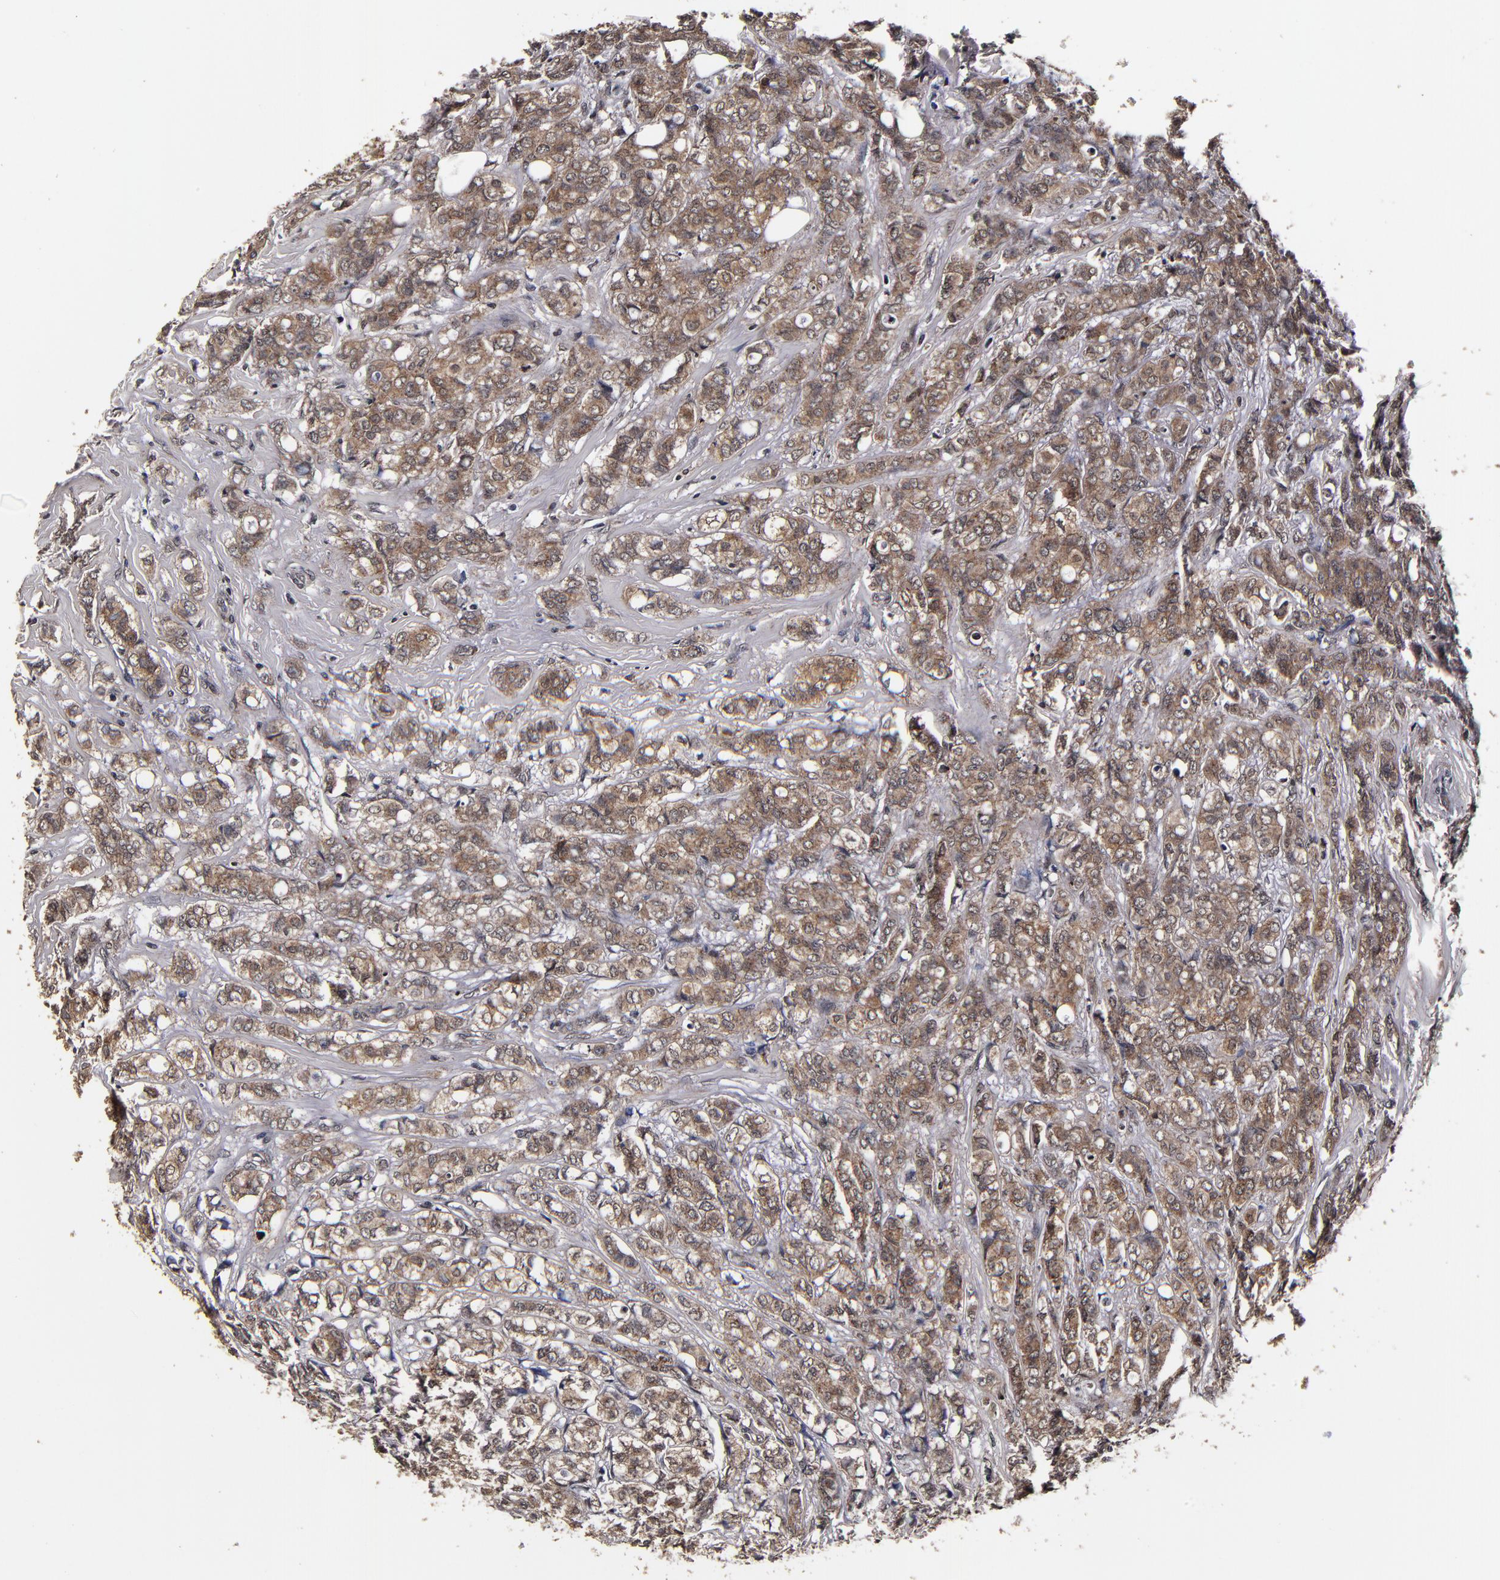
{"staining": {"intensity": "moderate", "quantity": ">75%", "location": "cytoplasmic/membranous"}, "tissue": "breast cancer", "cell_type": "Tumor cells", "image_type": "cancer", "snomed": [{"axis": "morphology", "description": "Lobular carcinoma"}, {"axis": "topography", "description": "Breast"}], "caption": "Immunohistochemistry image of human breast cancer stained for a protein (brown), which demonstrates medium levels of moderate cytoplasmic/membranous positivity in about >75% of tumor cells.", "gene": "MMP15", "patient": {"sex": "female", "age": 60}}